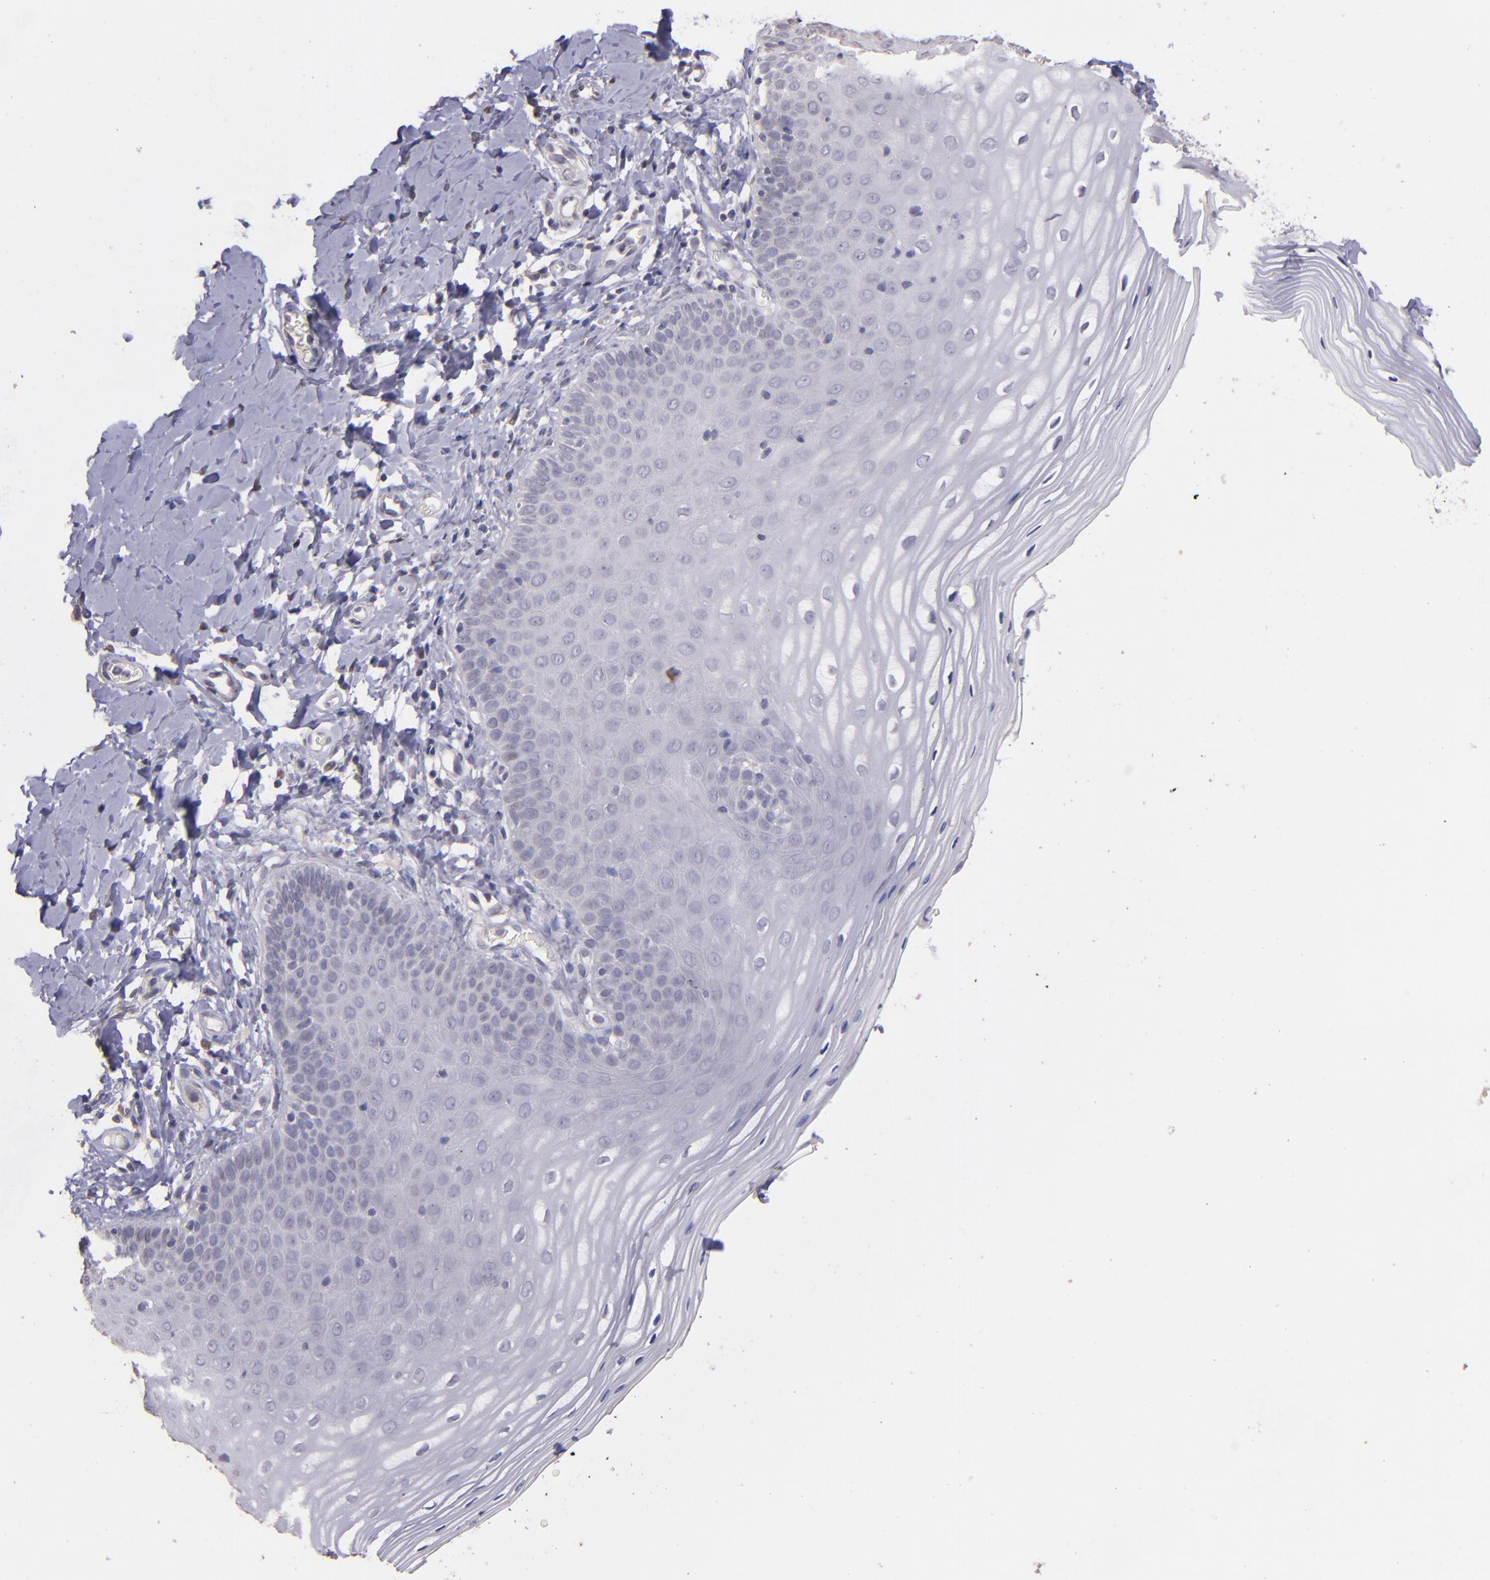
{"staining": {"intensity": "negative", "quantity": "none", "location": "none"}, "tissue": "vagina", "cell_type": "Squamous epithelial cells", "image_type": "normal", "snomed": [{"axis": "morphology", "description": "Normal tissue, NOS"}, {"axis": "topography", "description": "Vagina"}], "caption": "Immunohistochemistry of benign human vagina displays no expression in squamous epithelial cells. (DAB immunohistochemistry visualized using brightfield microscopy, high magnification).", "gene": "NUP62CL", "patient": {"sex": "female", "age": 55}}